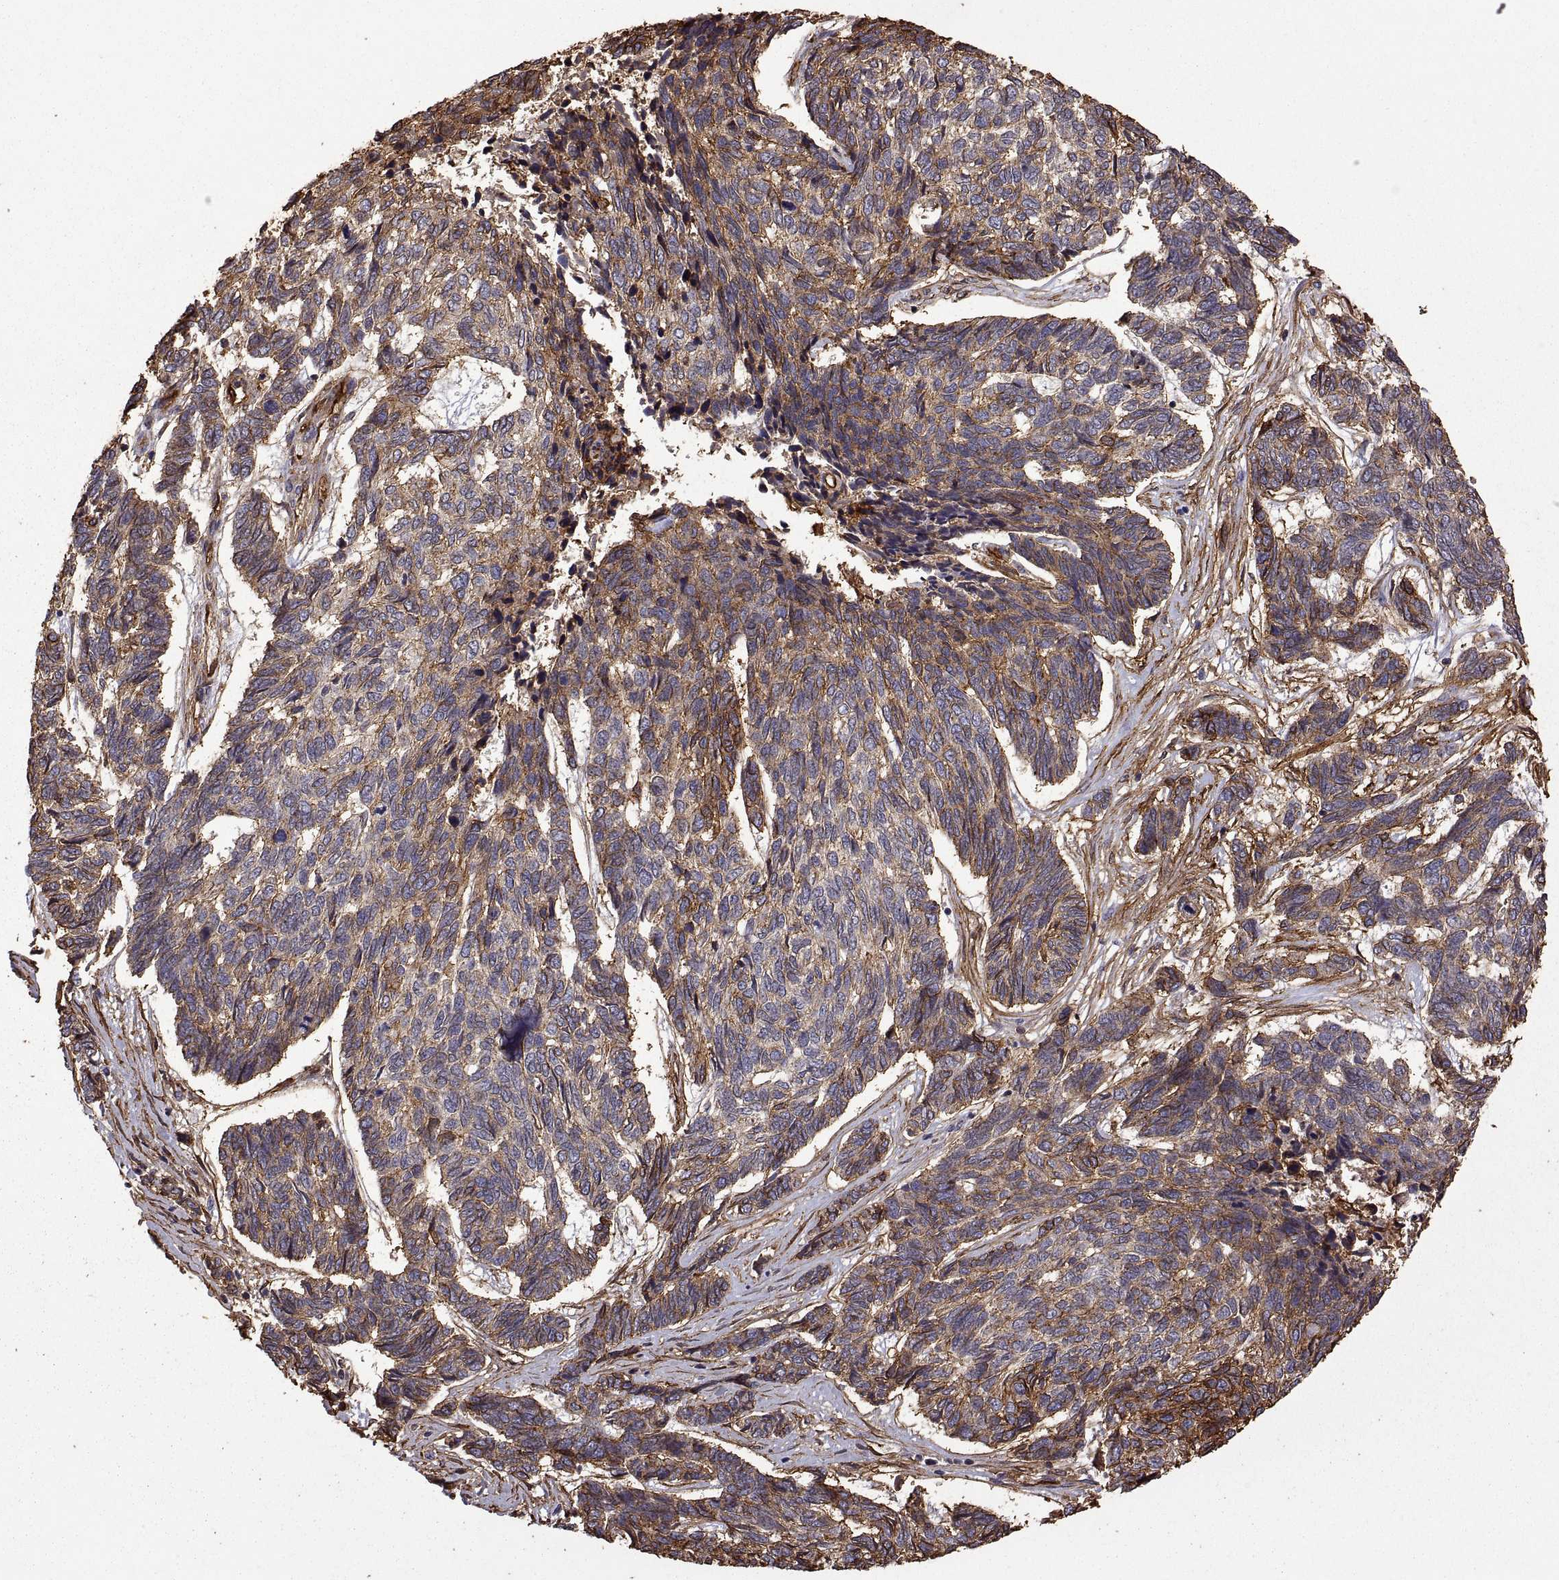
{"staining": {"intensity": "moderate", "quantity": "25%-75%", "location": "cytoplasmic/membranous"}, "tissue": "skin cancer", "cell_type": "Tumor cells", "image_type": "cancer", "snomed": [{"axis": "morphology", "description": "Basal cell carcinoma"}, {"axis": "topography", "description": "Skin"}], "caption": "Protein staining by IHC displays moderate cytoplasmic/membranous staining in about 25%-75% of tumor cells in skin cancer (basal cell carcinoma).", "gene": "S100A10", "patient": {"sex": "female", "age": 65}}